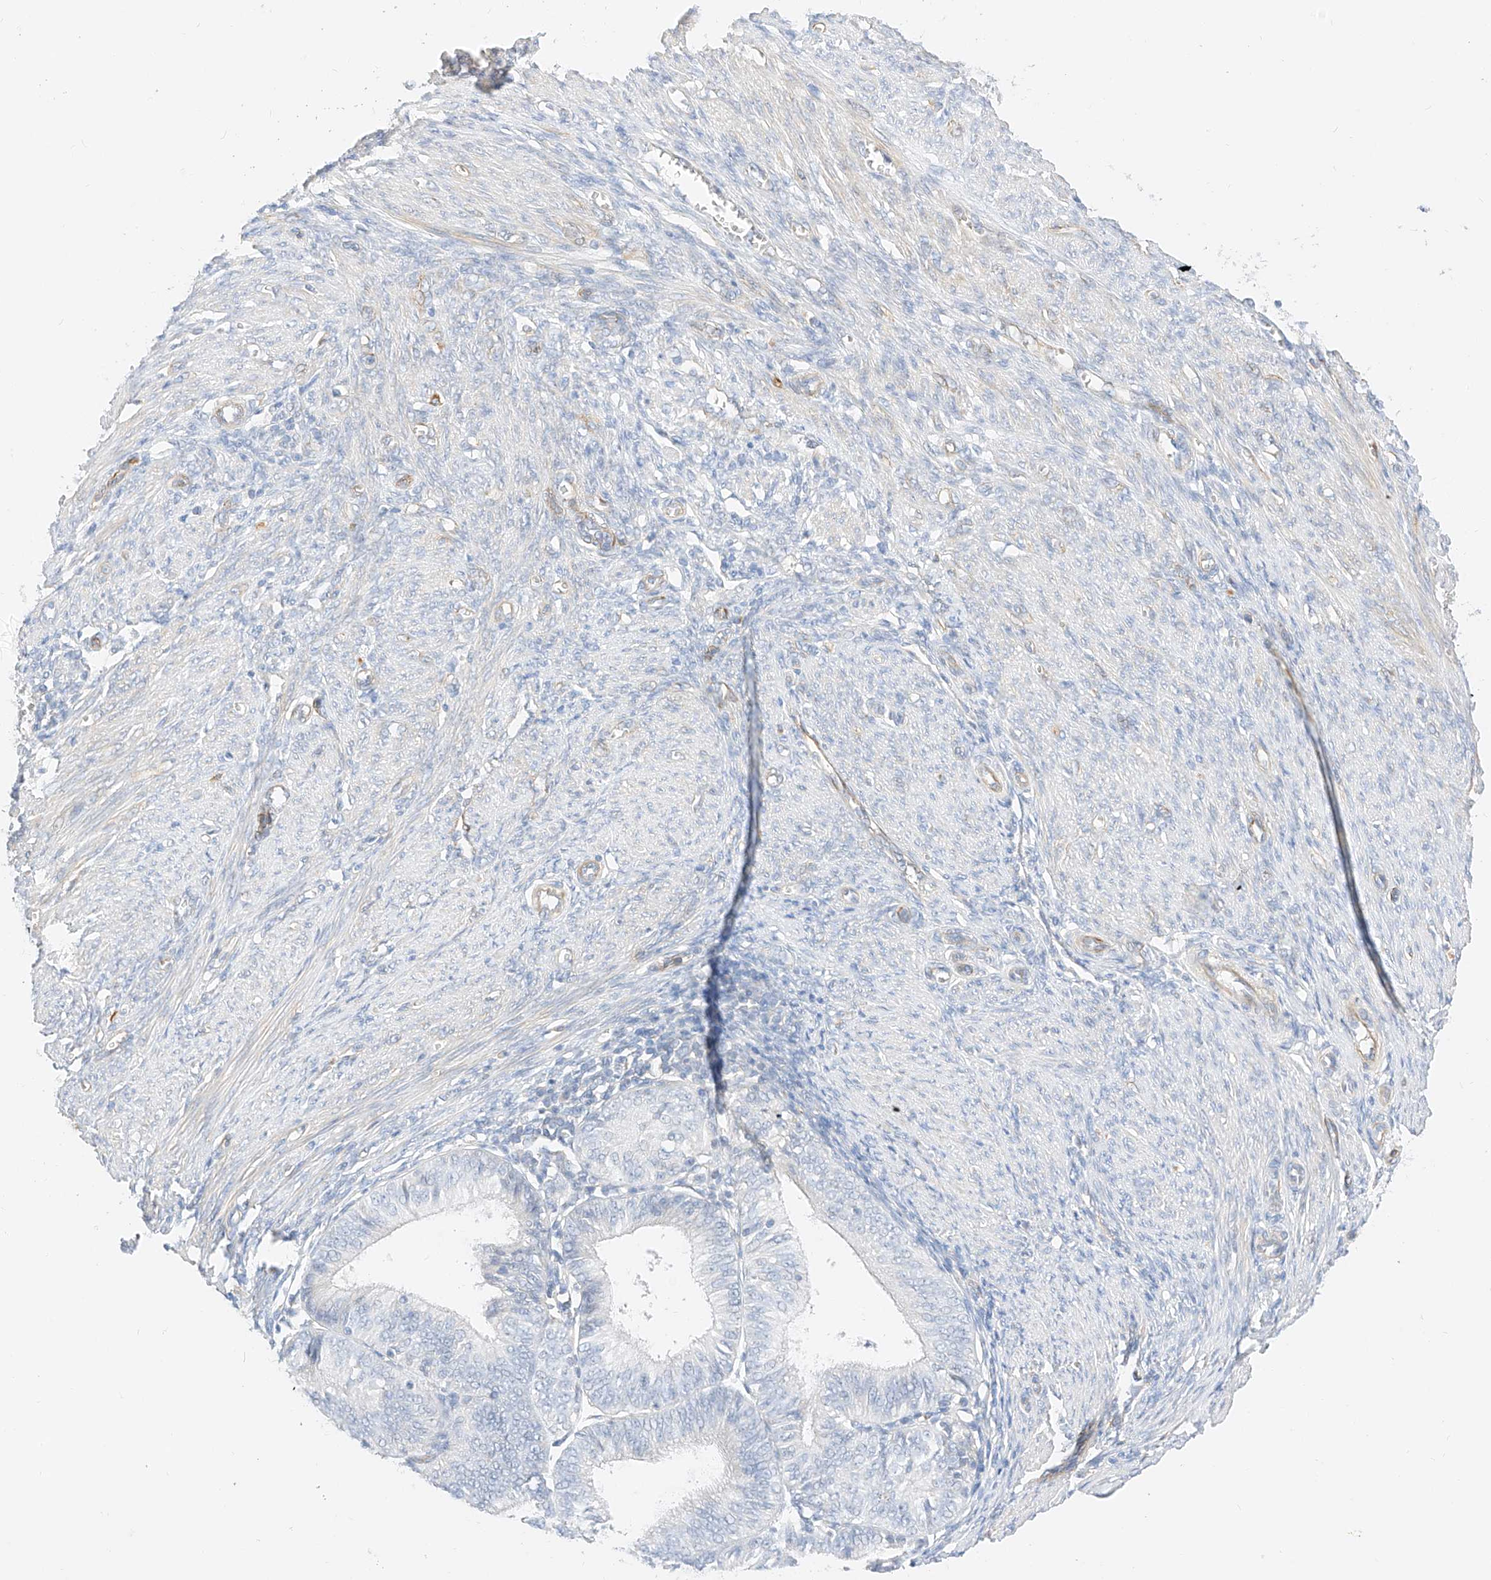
{"staining": {"intensity": "negative", "quantity": "none", "location": "none"}, "tissue": "endometrial cancer", "cell_type": "Tumor cells", "image_type": "cancer", "snomed": [{"axis": "morphology", "description": "Adenocarcinoma, NOS"}, {"axis": "topography", "description": "Endometrium"}], "caption": "The photomicrograph reveals no staining of tumor cells in endometrial cancer (adenocarcinoma).", "gene": "CDCP2", "patient": {"sex": "female", "age": 51}}